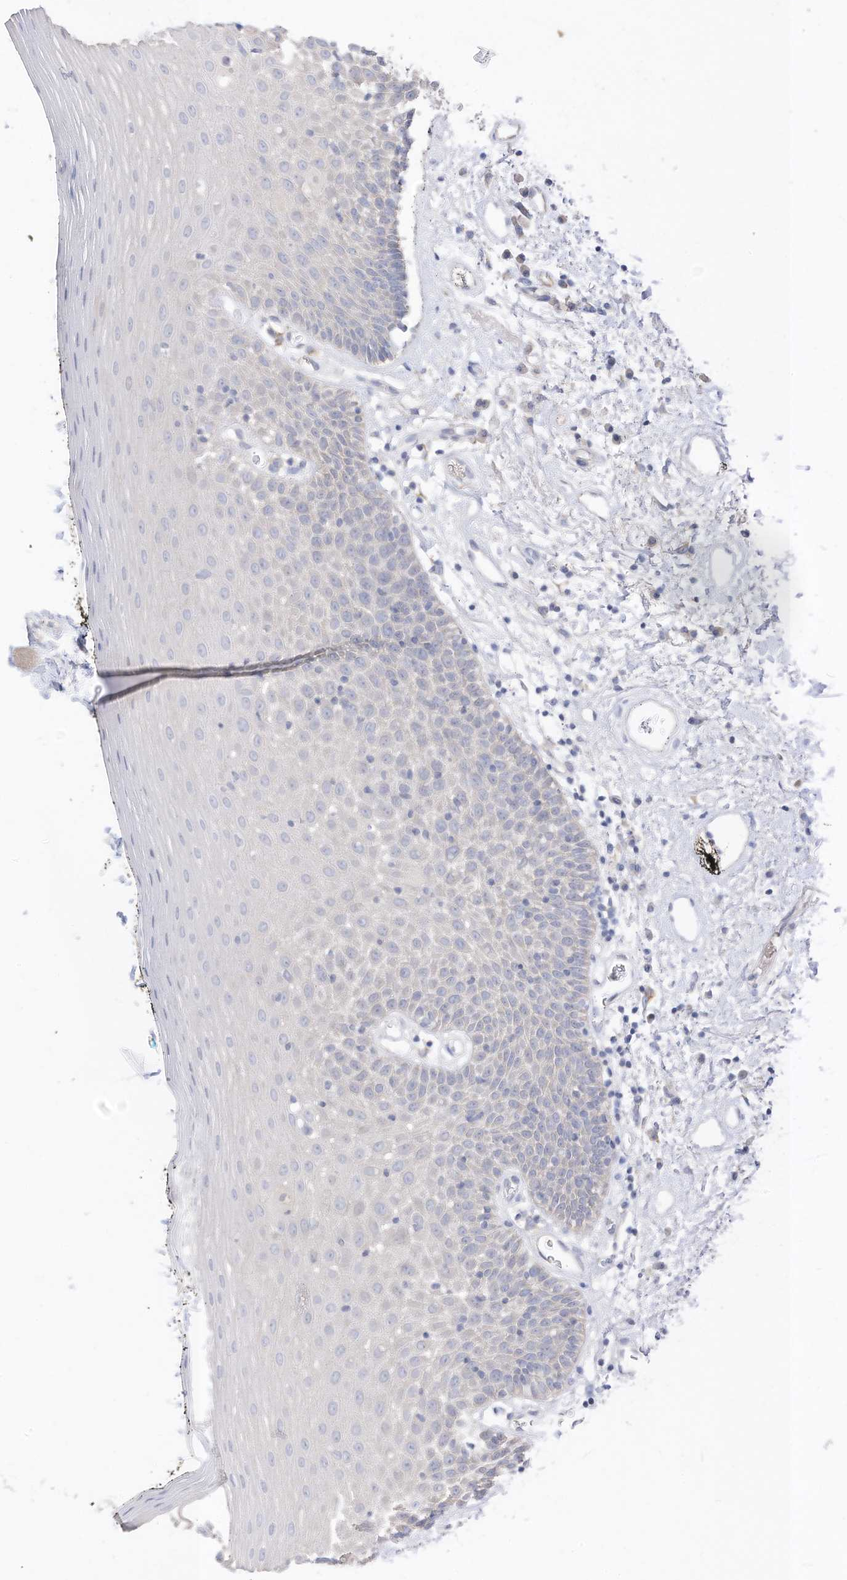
{"staining": {"intensity": "negative", "quantity": "none", "location": "none"}, "tissue": "oral mucosa", "cell_type": "Squamous epithelial cells", "image_type": "normal", "snomed": [{"axis": "morphology", "description": "Normal tissue, NOS"}, {"axis": "topography", "description": "Oral tissue"}], "caption": "Immunohistochemistry micrograph of normal human oral mucosa stained for a protein (brown), which exhibits no expression in squamous epithelial cells.", "gene": "RASA2", "patient": {"sex": "male", "age": 74}}